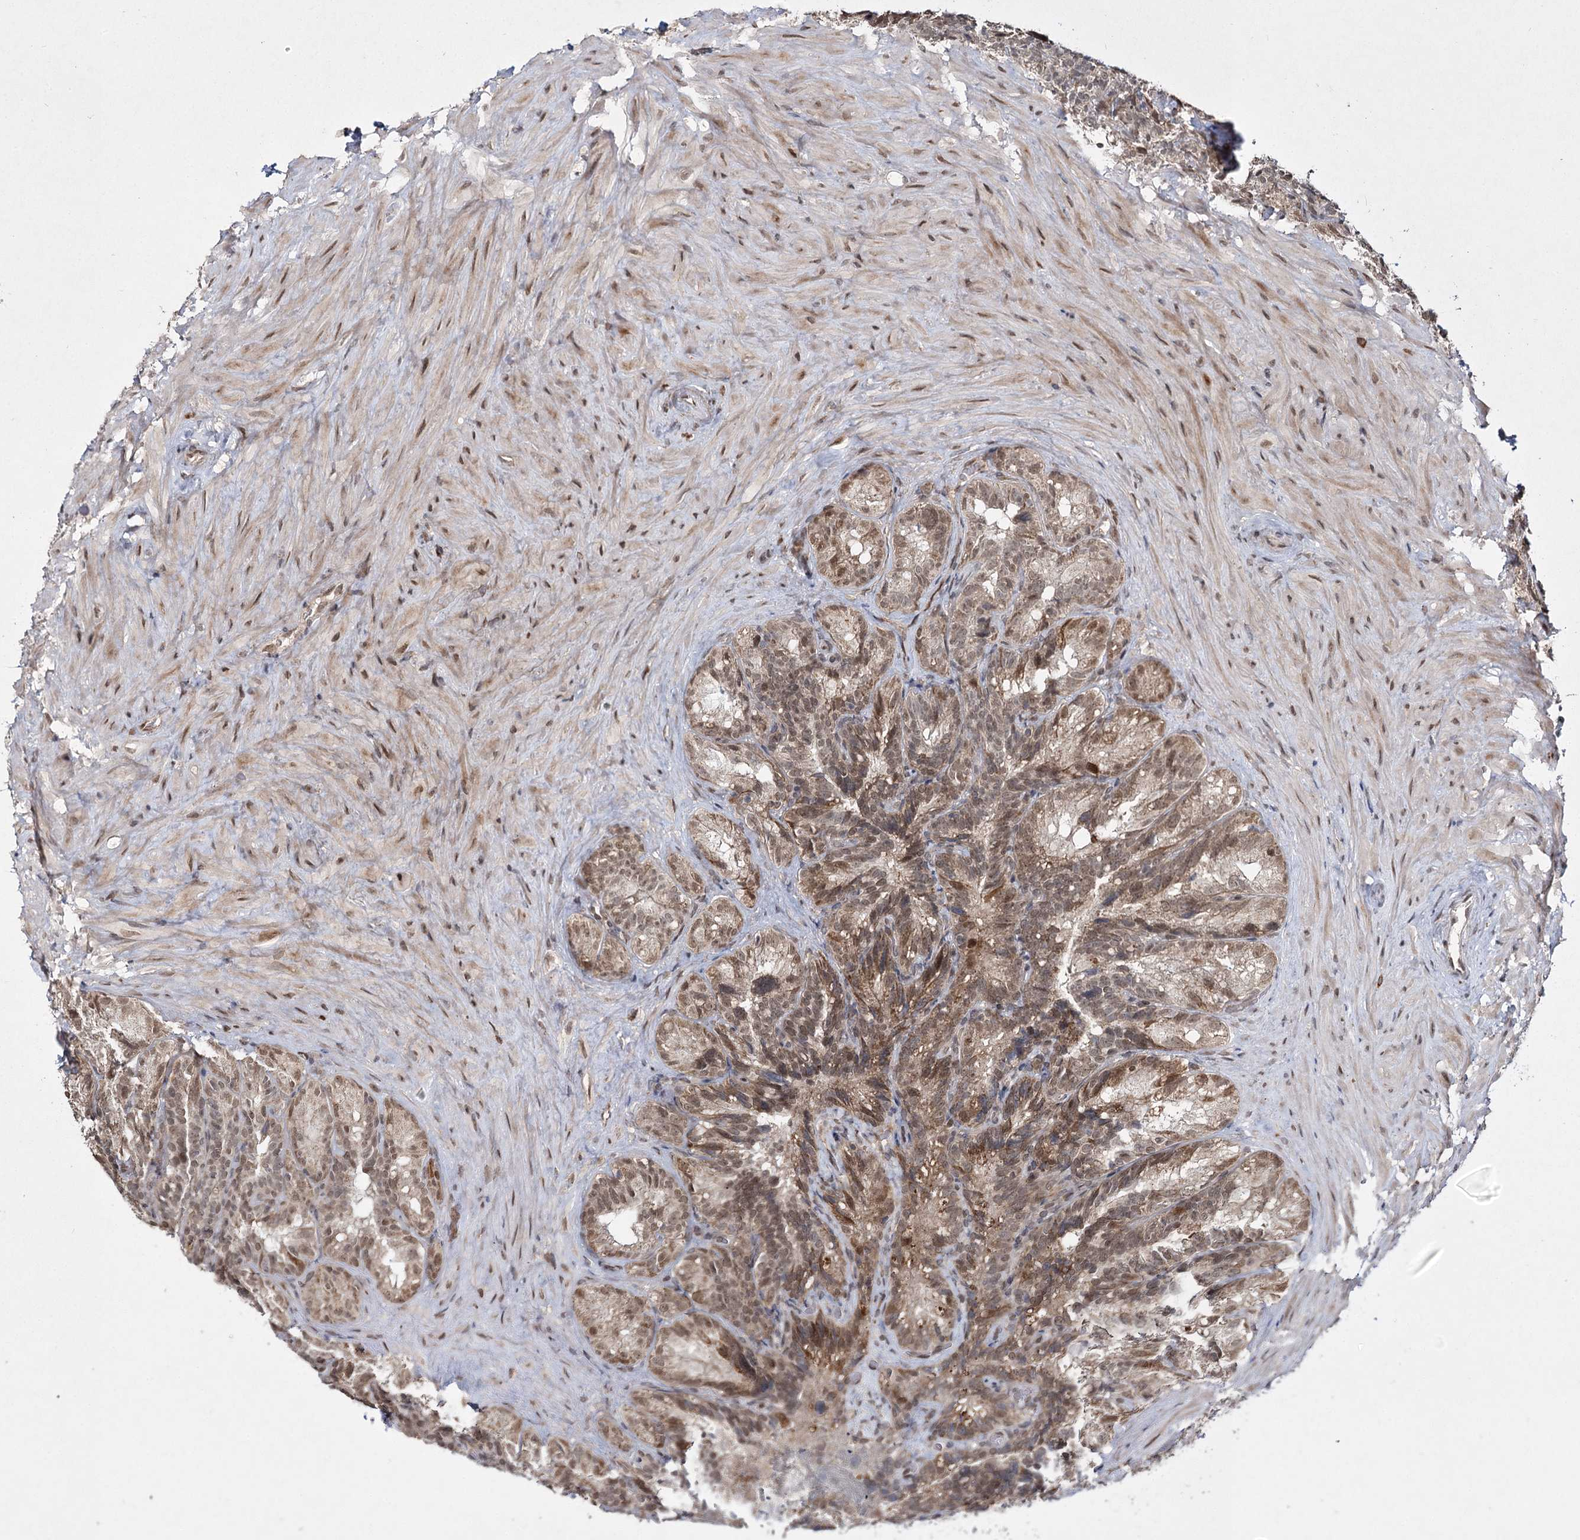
{"staining": {"intensity": "moderate", "quantity": ">75%", "location": "cytoplasmic/membranous,nuclear"}, "tissue": "seminal vesicle", "cell_type": "Glandular cells", "image_type": "normal", "snomed": [{"axis": "morphology", "description": "Normal tissue, NOS"}, {"axis": "topography", "description": "Seminal veicle"}], "caption": "Human seminal vesicle stained for a protein (brown) shows moderate cytoplasmic/membranous,nuclear positive staining in approximately >75% of glandular cells.", "gene": "TRNT1", "patient": {"sex": "male", "age": 60}}